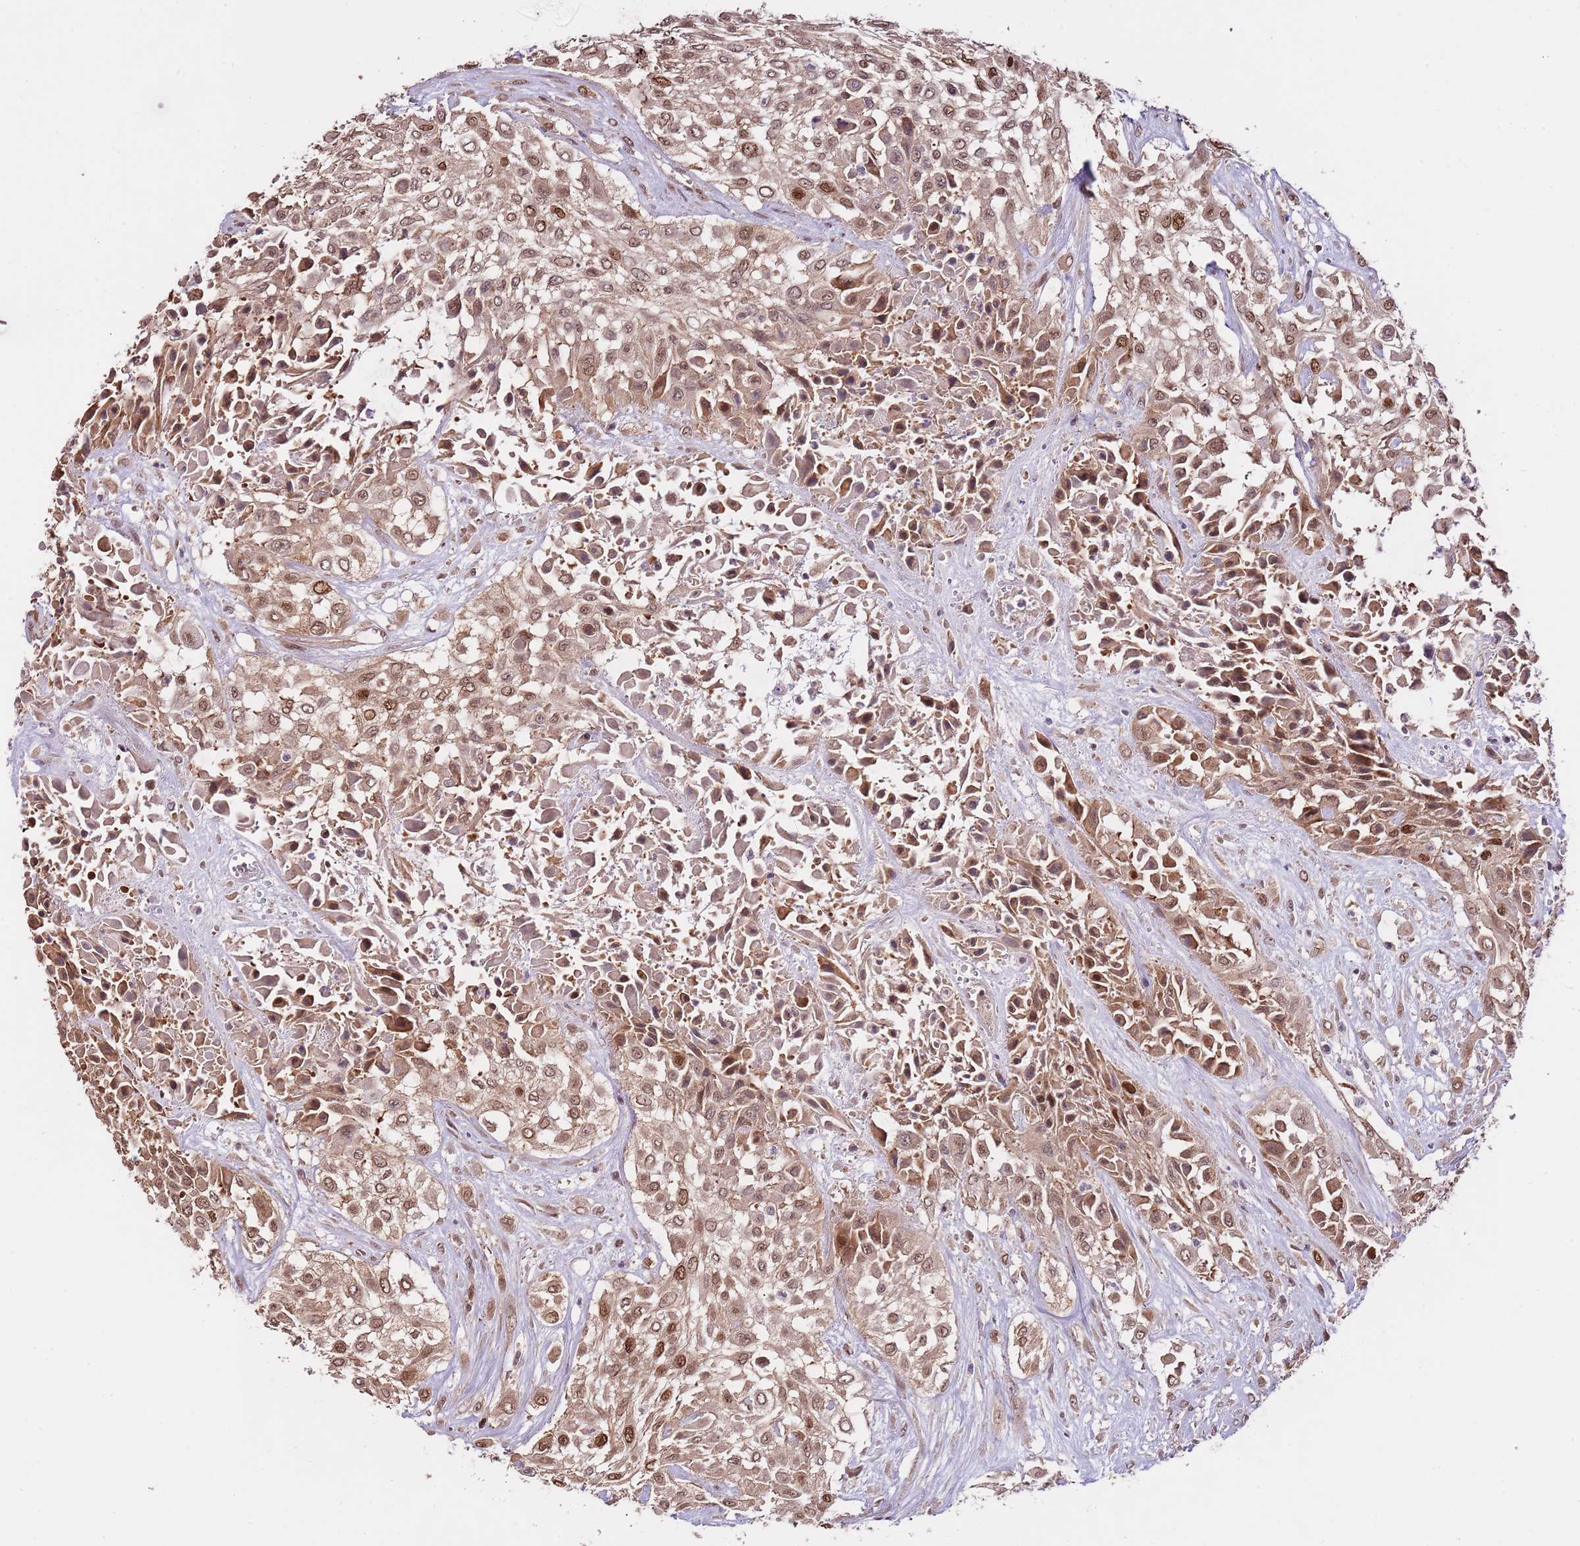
{"staining": {"intensity": "moderate", "quantity": ">75%", "location": "cytoplasmic/membranous,nuclear"}, "tissue": "urothelial cancer", "cell_type": "Tumor cells", "image_type": "cancer", "snomed": [{"axis": "morphology", "description": "Urothelial carcinoma, High grade"}, {"axis": "topography", "description": "Urinary bladder"}], "caption": "DAB immunohistochemical staining of human urothelial cancer exhibits moderate cytoplasmic/membranous and nuclear protein expression in approximately >75% of tumor cells.", "gene": "RIF1", "patient": {"sex": "male", "age": 57}}